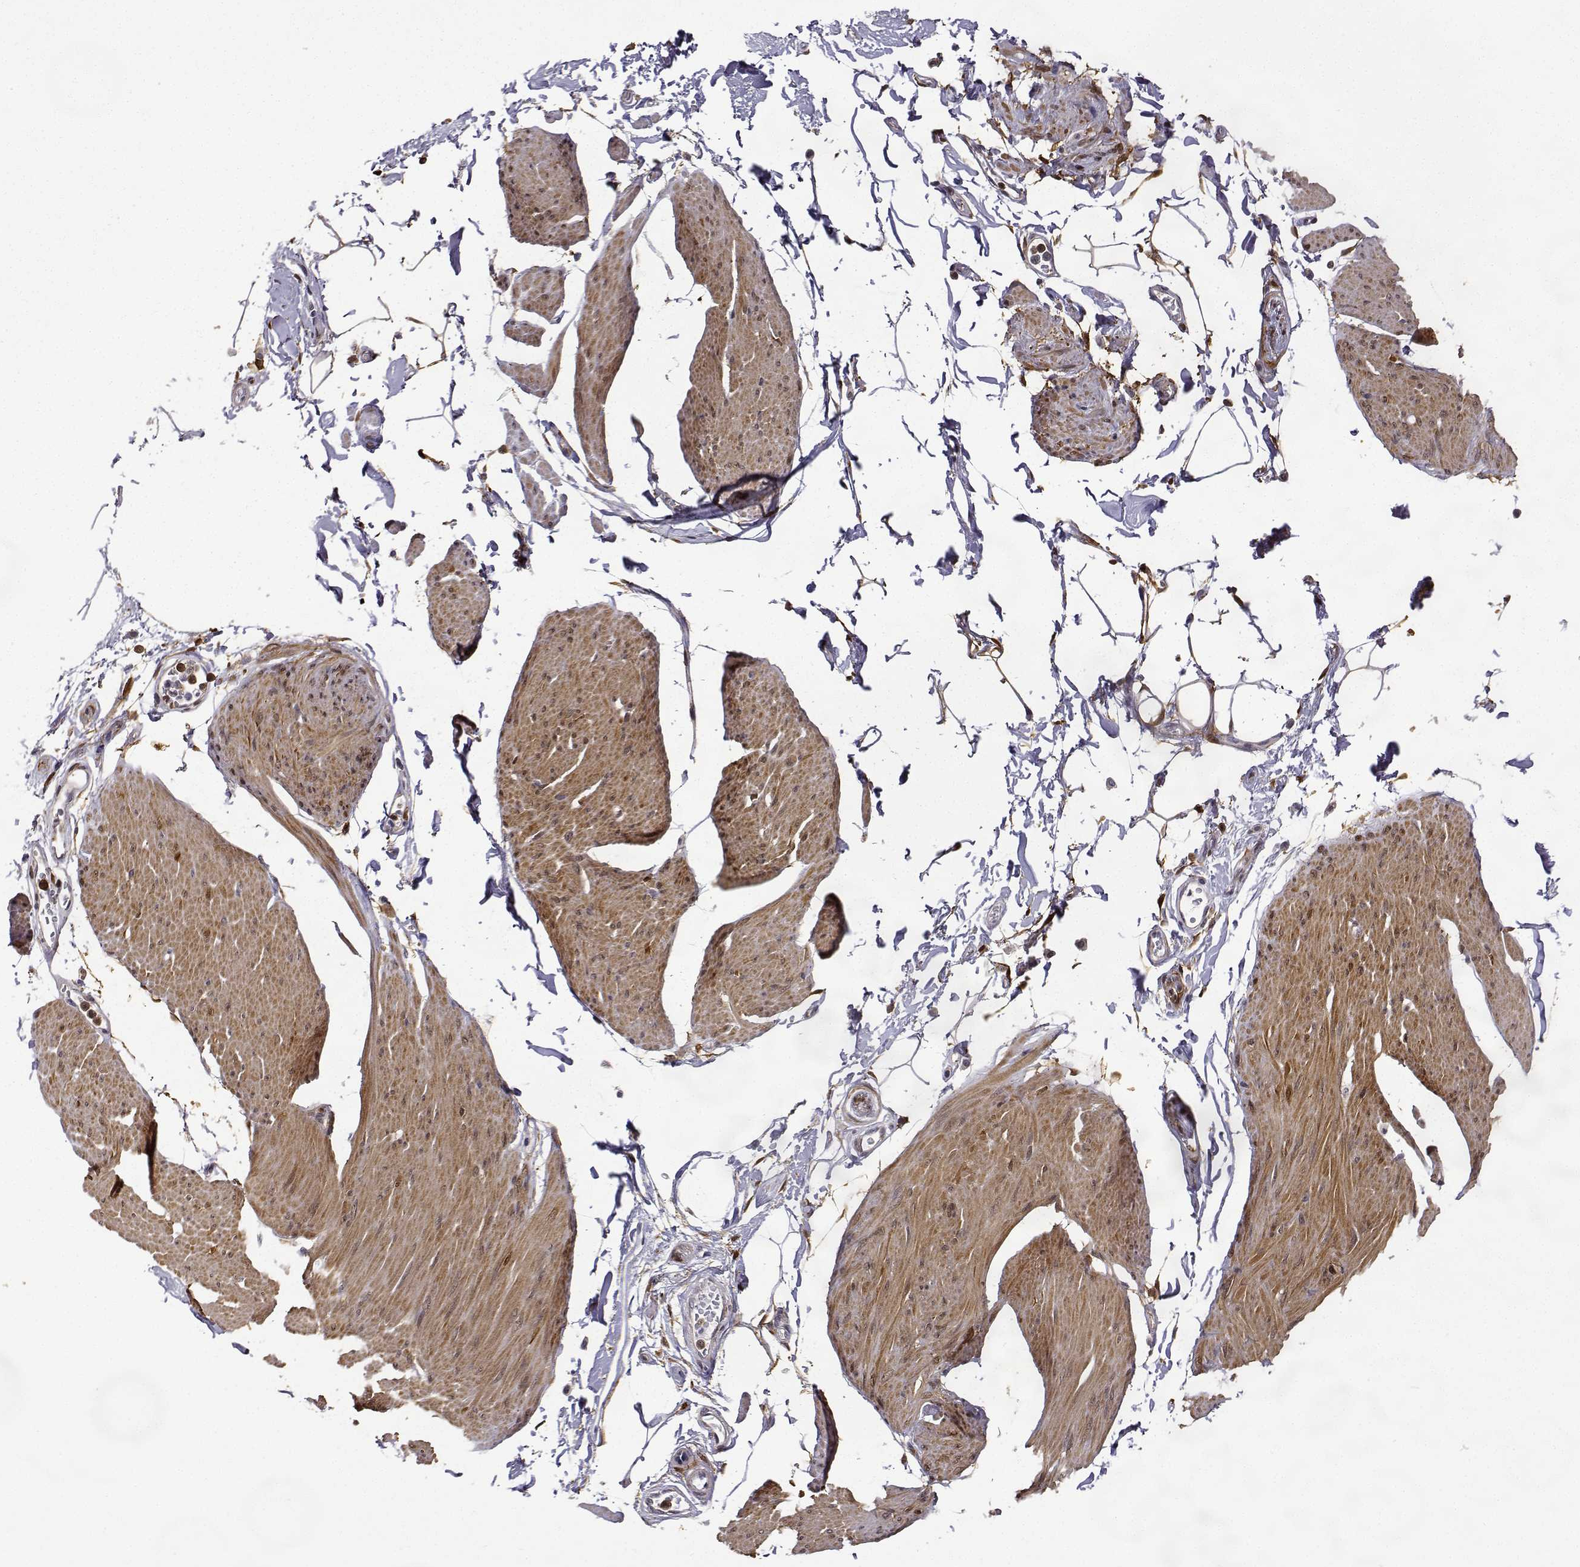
{"staining": {"intensity": "moderate", "quantity": "25%-75%", "location": "cytoplasmic/membranous,nuclear"}, "tissue": "smooth muscle", "cell_type": "Smooth muscle cells", "image_type": "normal", "snomed": [{"axis": "morphology", "description": "Normal tissue, NOS"}, {"axis": "topography", "description": "Adipose tissue"}, {"axis": "topography", "description": "Smooth muscle"}, {"axis": "topography", "description": "Peripheral nerve tissue"}], "caption": "Immunohistochemical staining of benign smooth muscle displays medium levels of moderate cytoplasmic/membranous,nuclear expression in approximately 25%-75% of smooth muscle cells.", "gene": "PHGDH", "patient": {"sex": "male", "age": 83}}